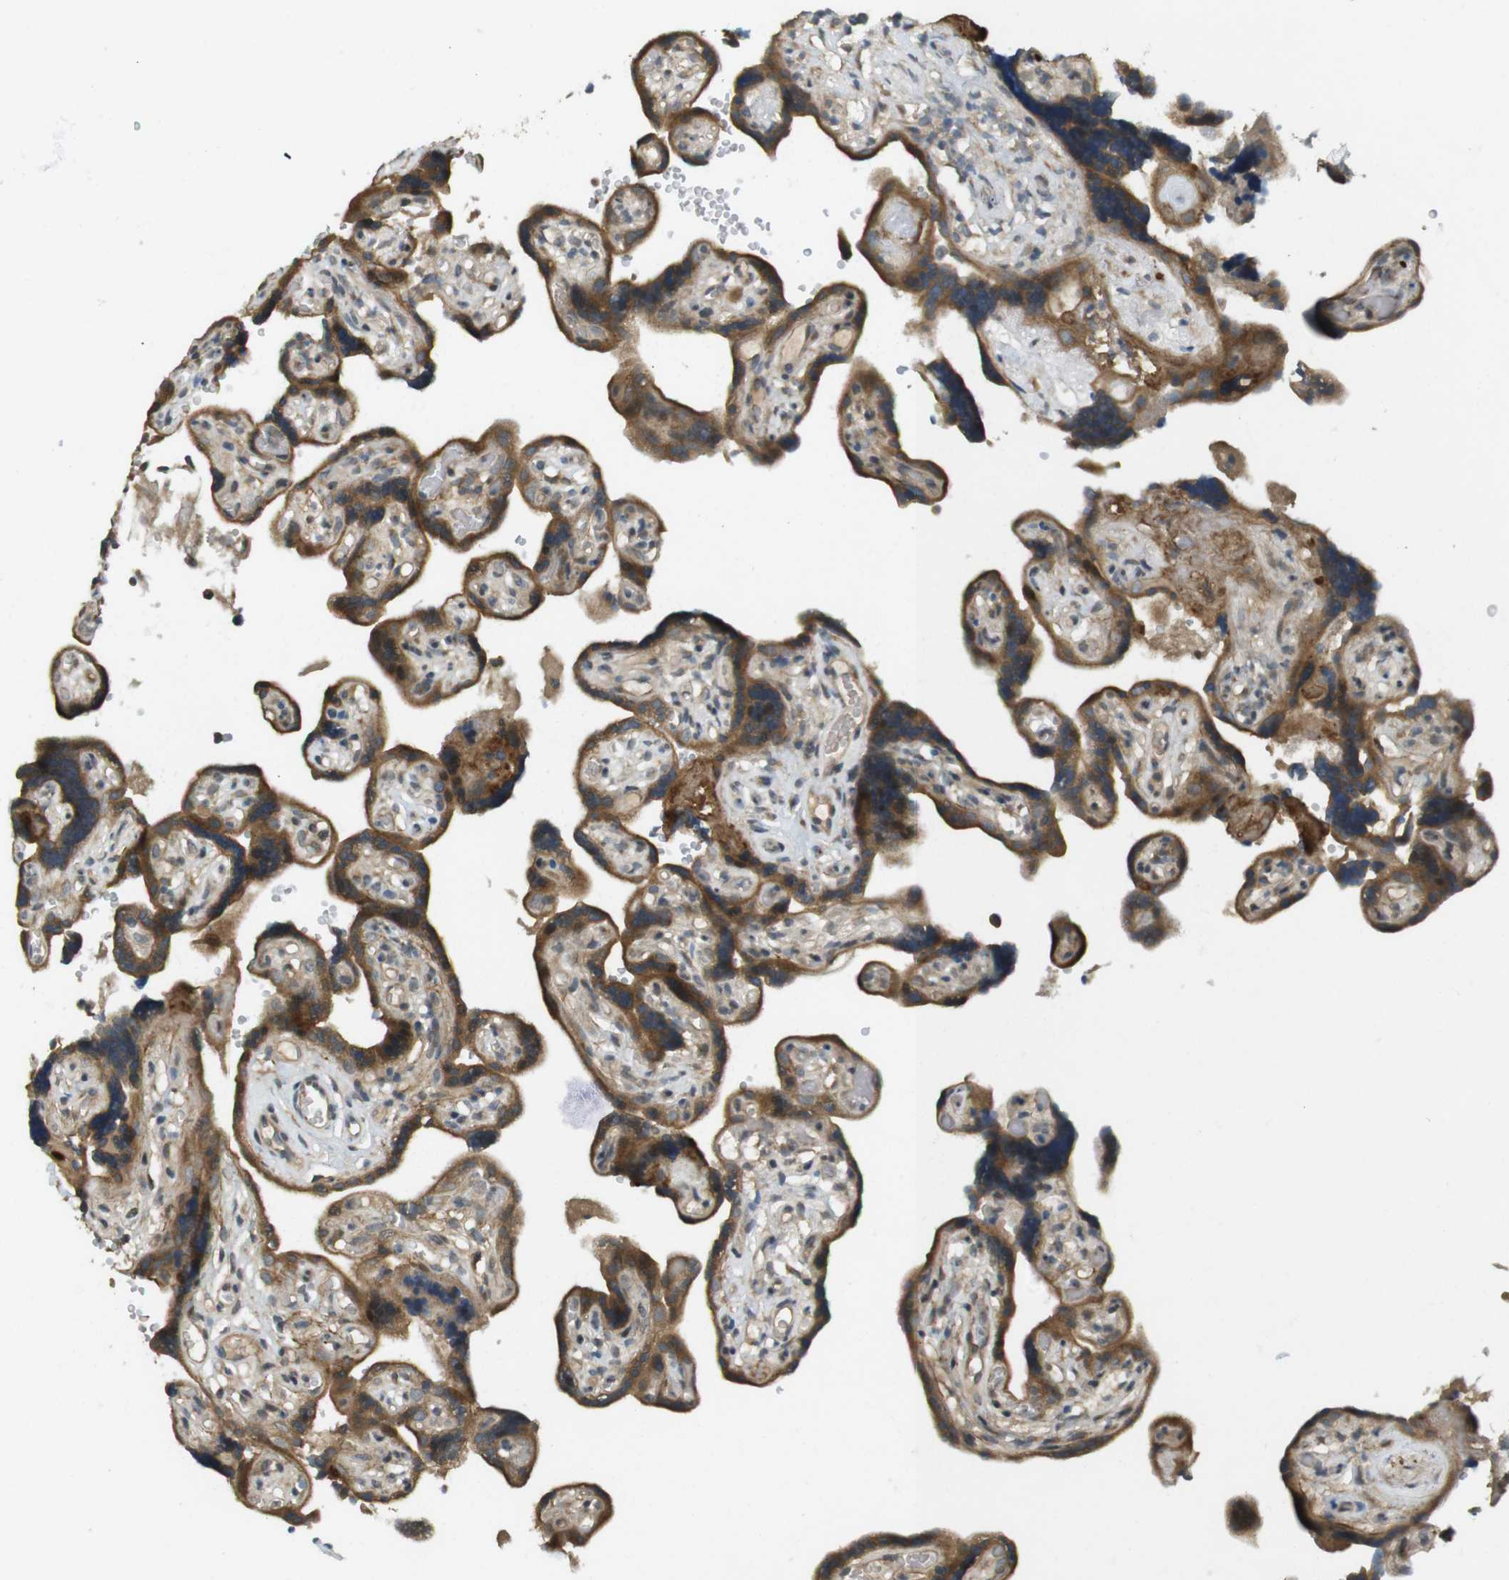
{"staining": {"intensity": "strong", "quantity": ">75%", "location": "cytoplasmic/membranous"}, "tissue": "placenta", "cell_type": "Trophoblastic cells", "image_type": "normal", "snomed": [{"axis": "morphology", "description": "Normal tissue, NOS"}, {"axis": "topography", "description": "Placenta"}], "caption": "The immunohistochemical stain shows strong cytoplasmic/membranous expression in trophoblastic cells of unremarkable placenta. (IHC, brightfield microscopy, high magnification).", "gene": "CLRN3", "patient": {"sex": "female", "age": 30}}